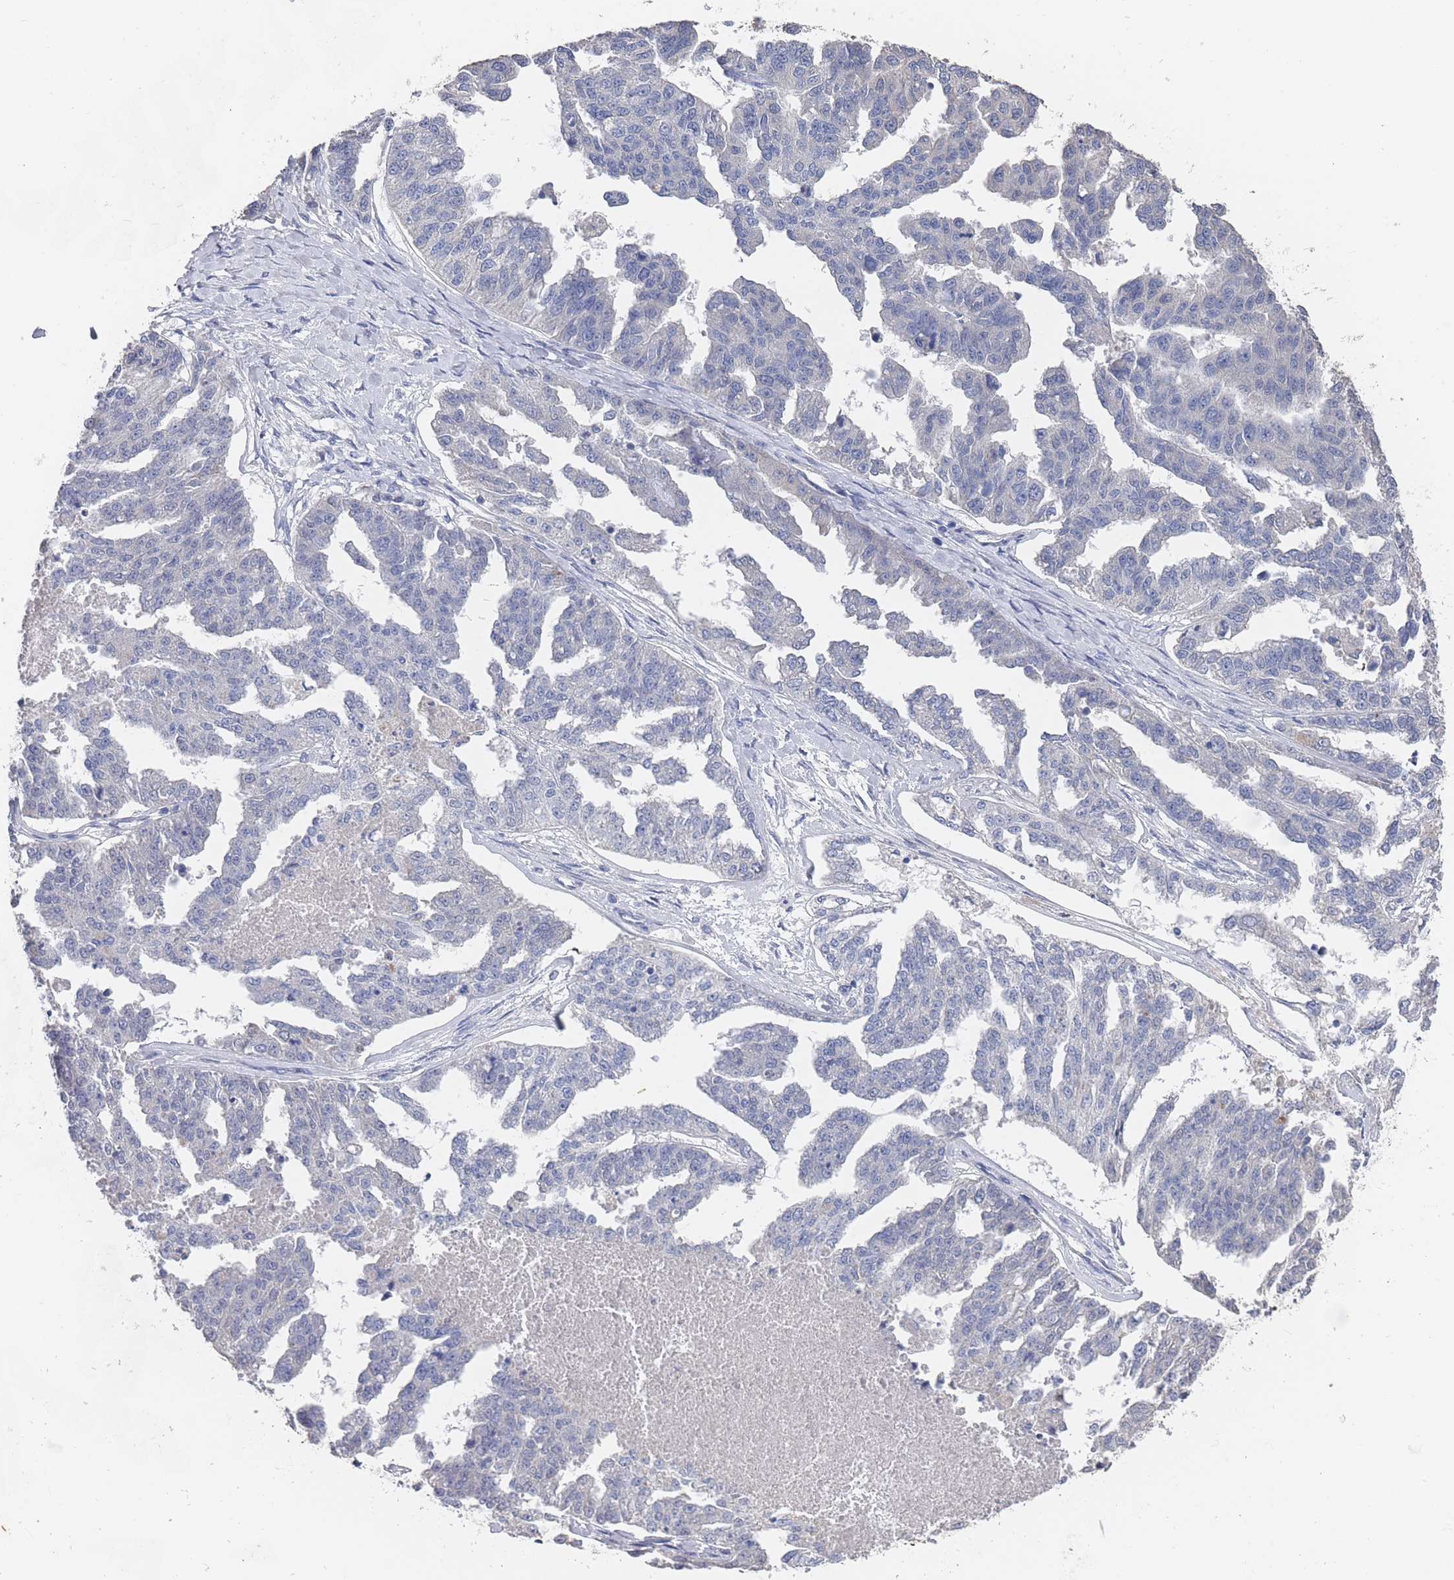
{"staining": {"intensity": "negative", "quantity": "none", "location": "none"}, "tissue": "ovarian cancer", "cell_type": "Tumor cells", "image_type": "cancer", "snomed": [{"axis": "morphology", "description": "Cystadenocarcinoma, serous, NOS"}, {"axis": "topography", "description": "Ovary"}], "caption": "Immunohistochemistry (IHC) micrograph of human ovarian serous cystadenocarcinoma stained for a protein (brown), which demonstrates no positivity in tumor cells.", "gene": "ACAD11", "patient": {"sex": "female", "age": 58}}